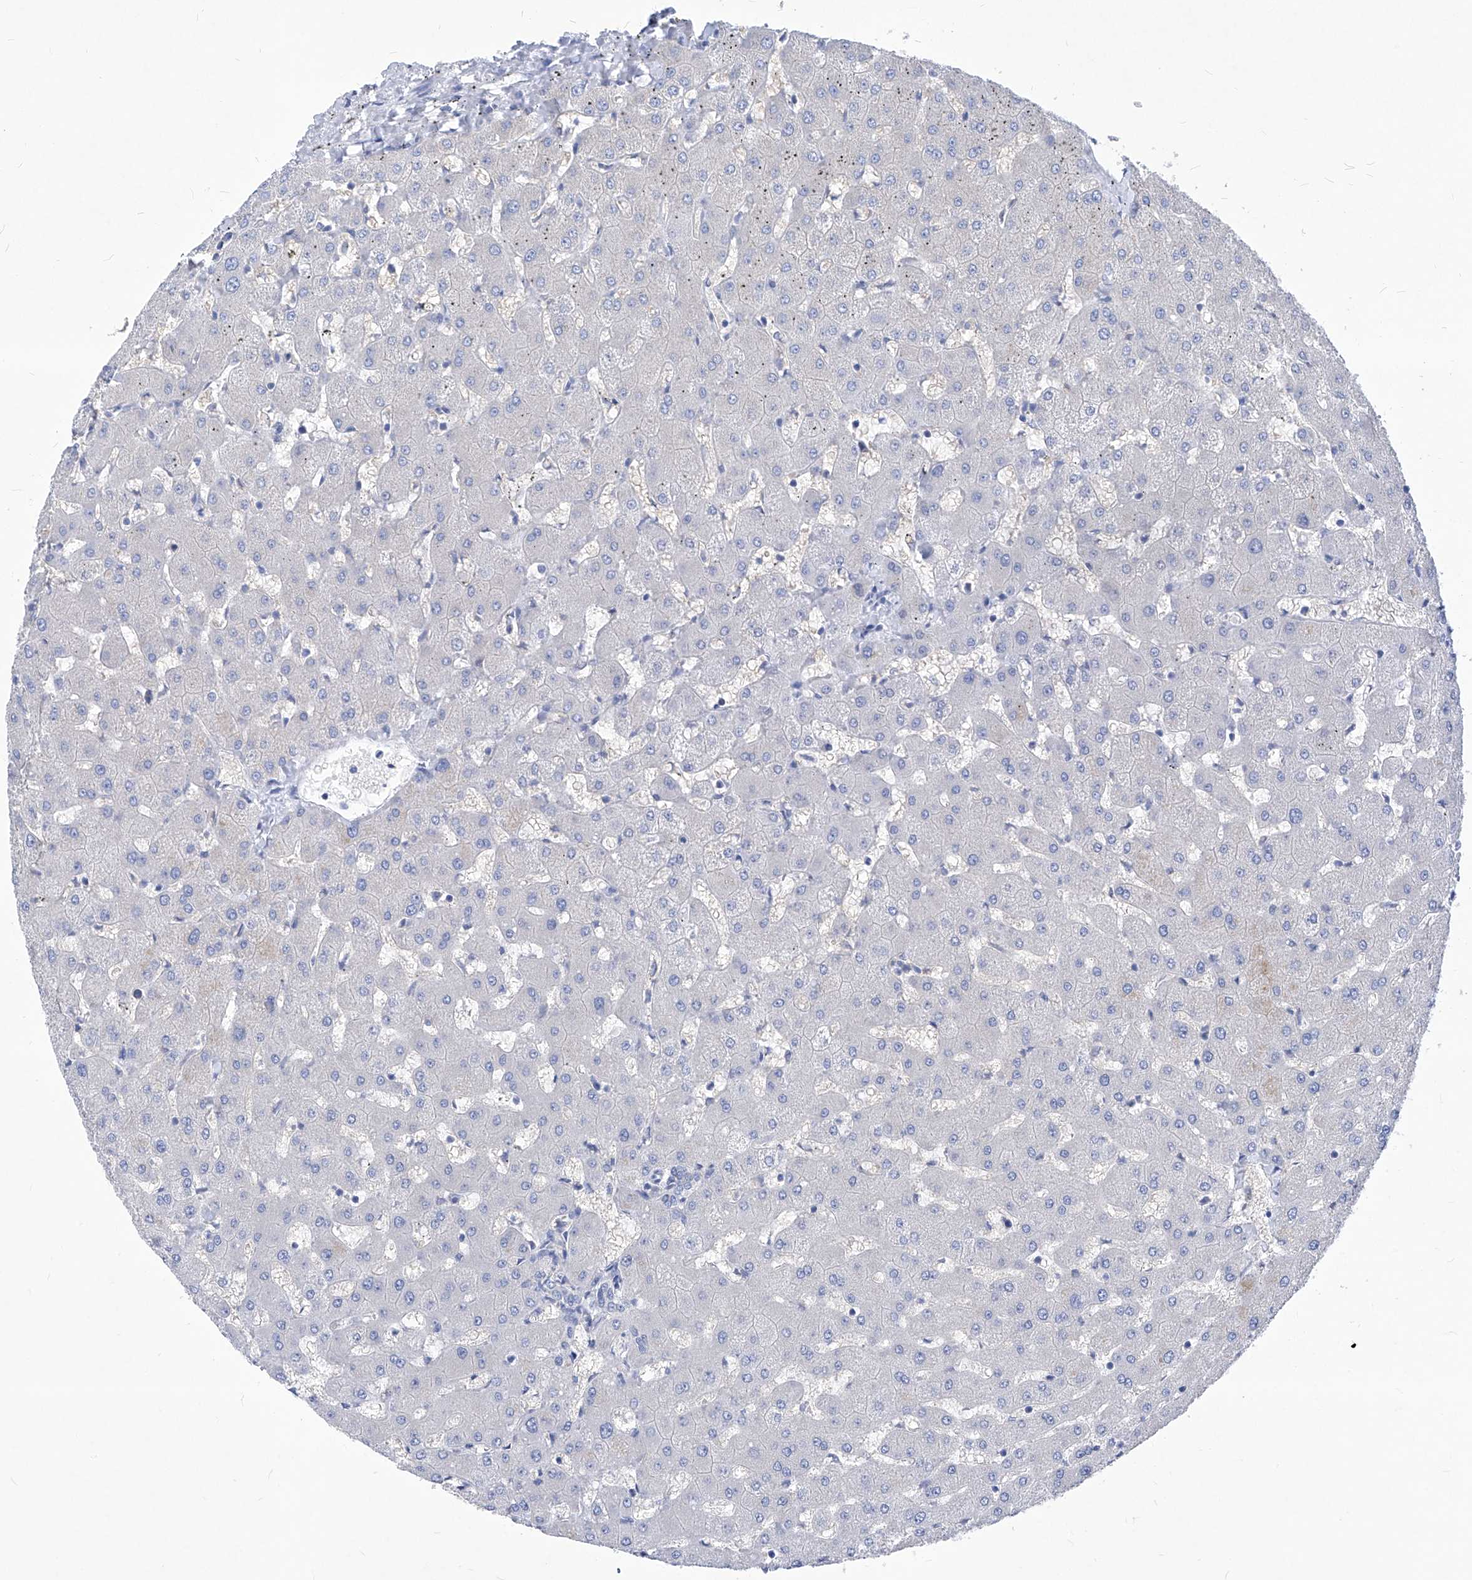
{"staining": {"intensity": "negative", "quantity": "none", "location": "none"}, "tissue": "liver", "cell_type": "Cholangiocytes", "image_type": "normal", "snomed": [{"axis": "morphology", "description": "Normal tissue, NOS"}, {"axis": "topography", "description": "Liver"}], "caption": "Liver was stained to show a protein in brown. There is no significant expression in cholangiocytes. (DAB immunohistochemistry (IHC) with hematoxylin counter stain).", "gene": "XPNPEP1", "patient": {"sex": "female", "age": 63}}